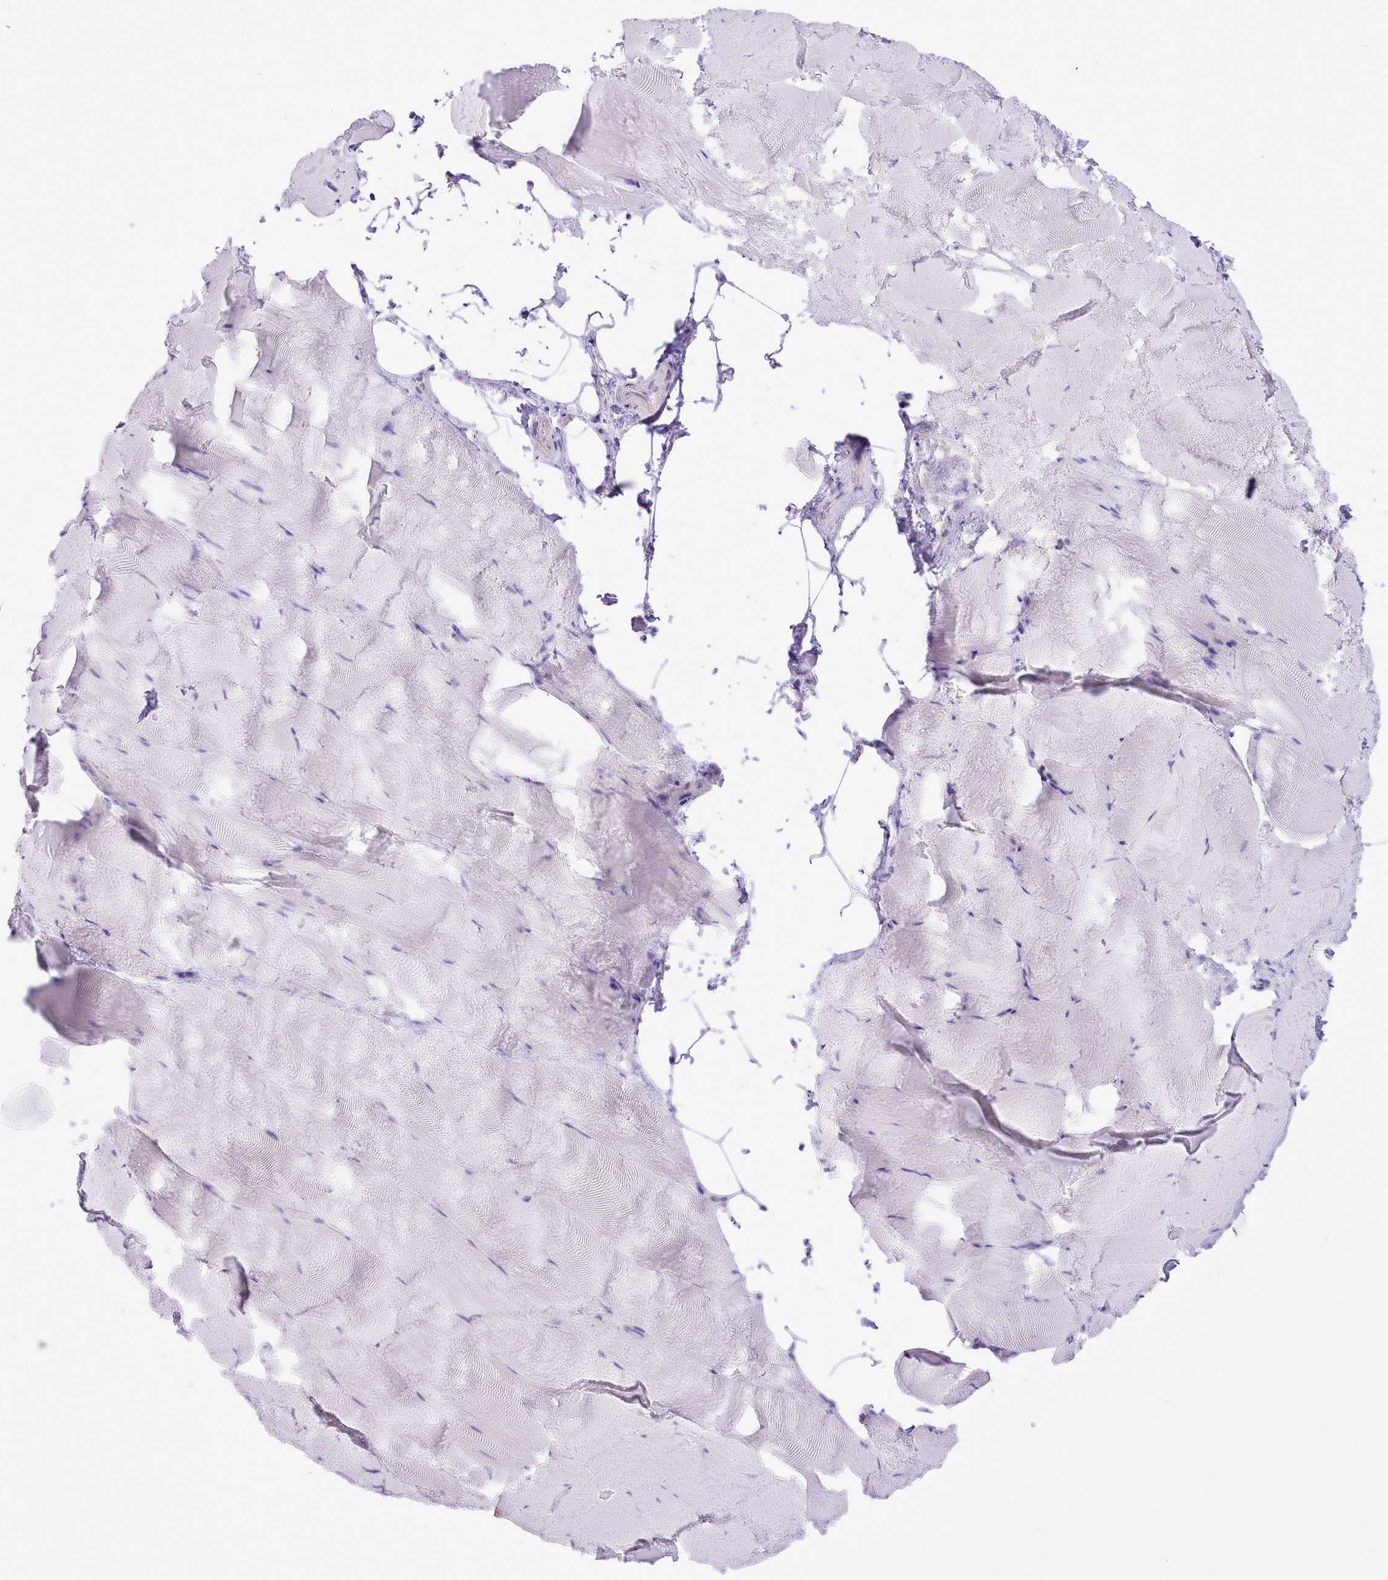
{"staining": {"intensity": "negative", "quantity": "none", "location": "none"}, "tissue": "skeletal muscle", "cell_type": "Myocytes", "image_type": "normal", "snomed": [{"axis": "morphology", "description": "Normal tissue, NOS"}, {"axis": "topography", "description": "Skeletal muscle"}], "caption": "An IHC photomicrograph of unremarkable skeletal muscle is shown. There is no staining in myocytes of skeletal muscle. (Stains: DAB immunohistochemistry (IHC) with hematoxylin counter stain, Microscopy: brightfield microscopy at high magnification).", "gene": "MDFI", "patient": {"sex": "female", "age": 64}}